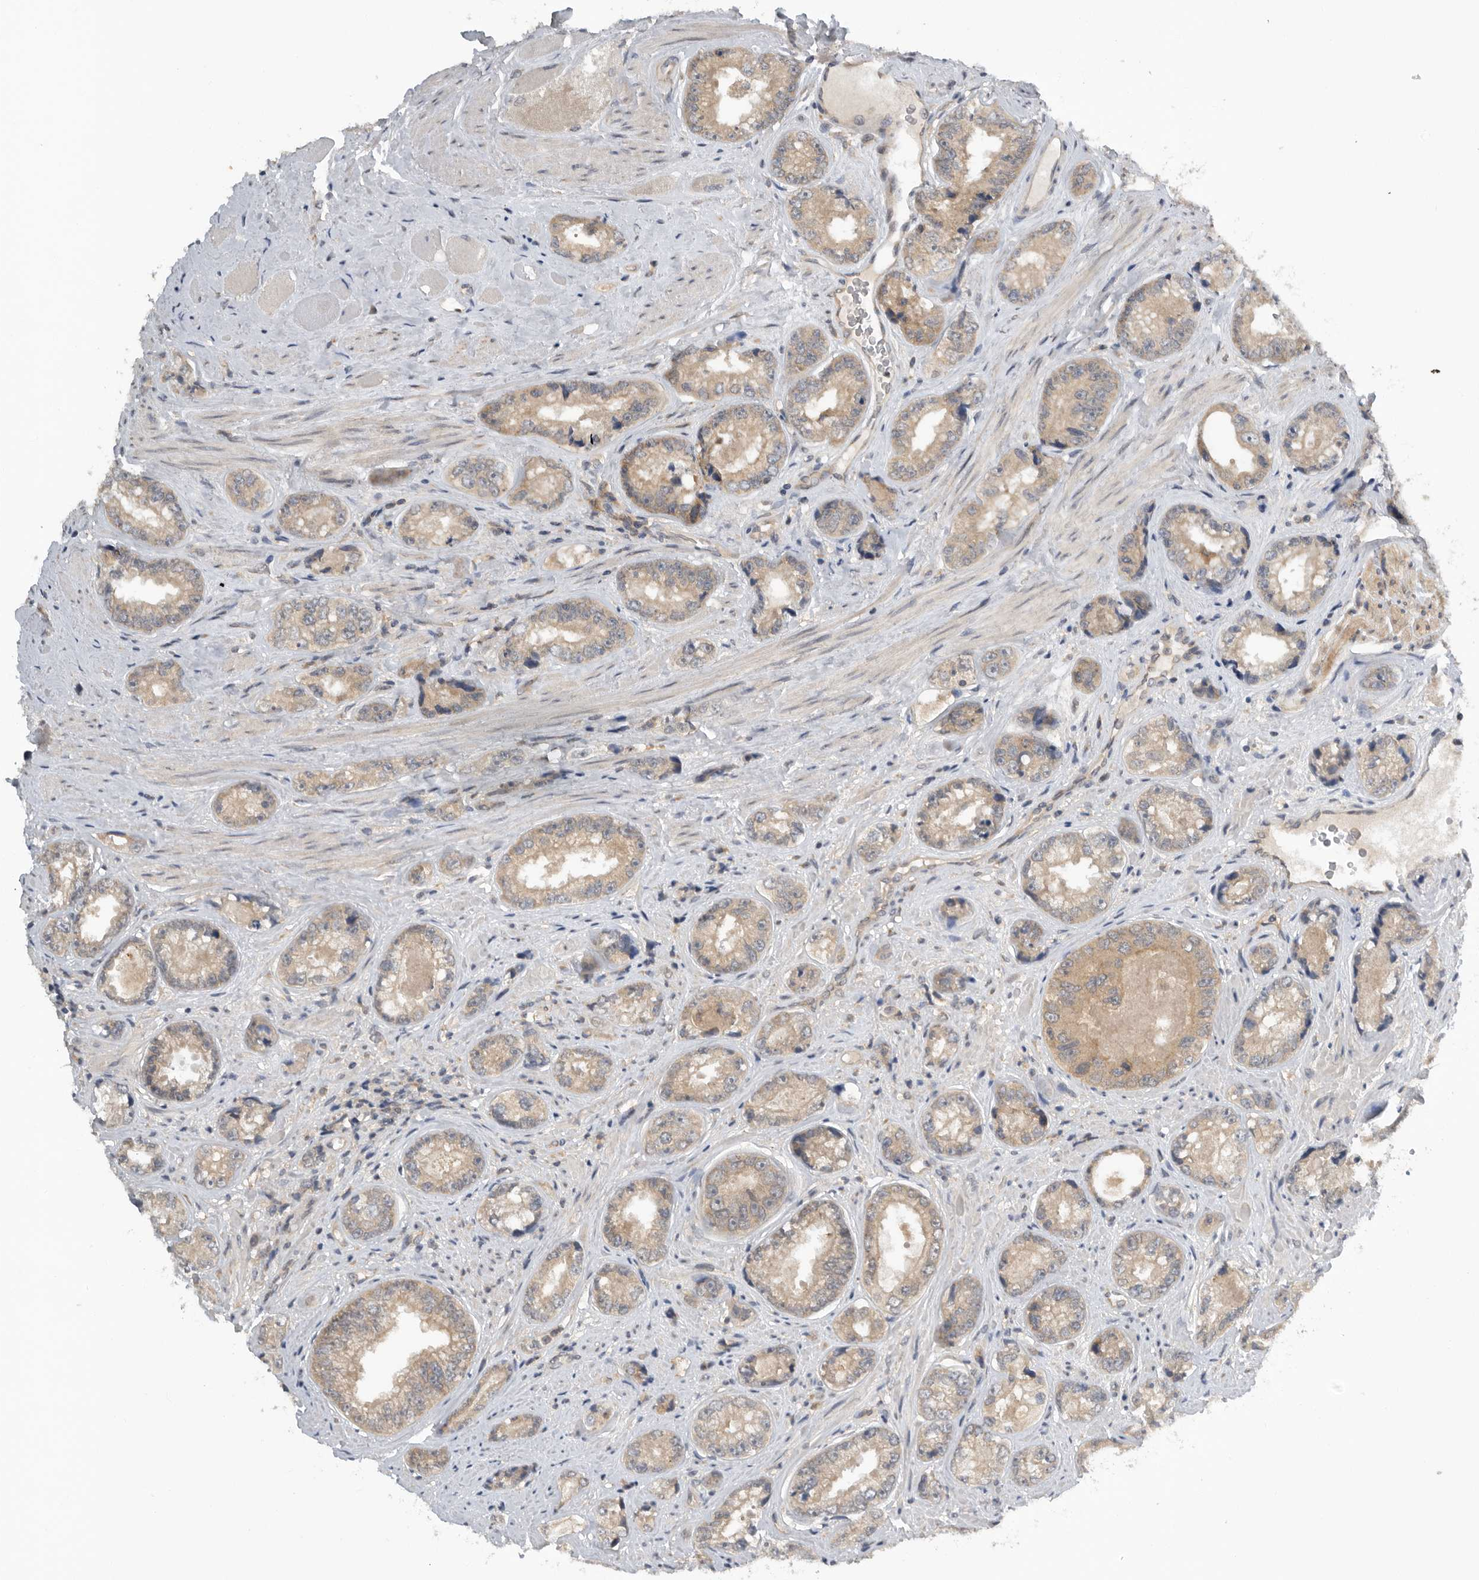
{"staining": {"intensity": "weak", "quantity": ">75%", "location": "cytoplasmic/membranous"}, "tissue": "prostate cancer", "cell_type": "Tumor cells", "image_type": "cancer", "snomed": [{"axis": "morphology", "description": "Adenocarcinoma, High grade"}, {"axis": "topography", "description": "Prostate"}], "caption": "A brown stain labels weak cytoplasmic/membranous expression of a protein in human prostate cancer tumor cells.", "gene": "AASDHPPT", "patient": {"sex": "male", "age": 61}}